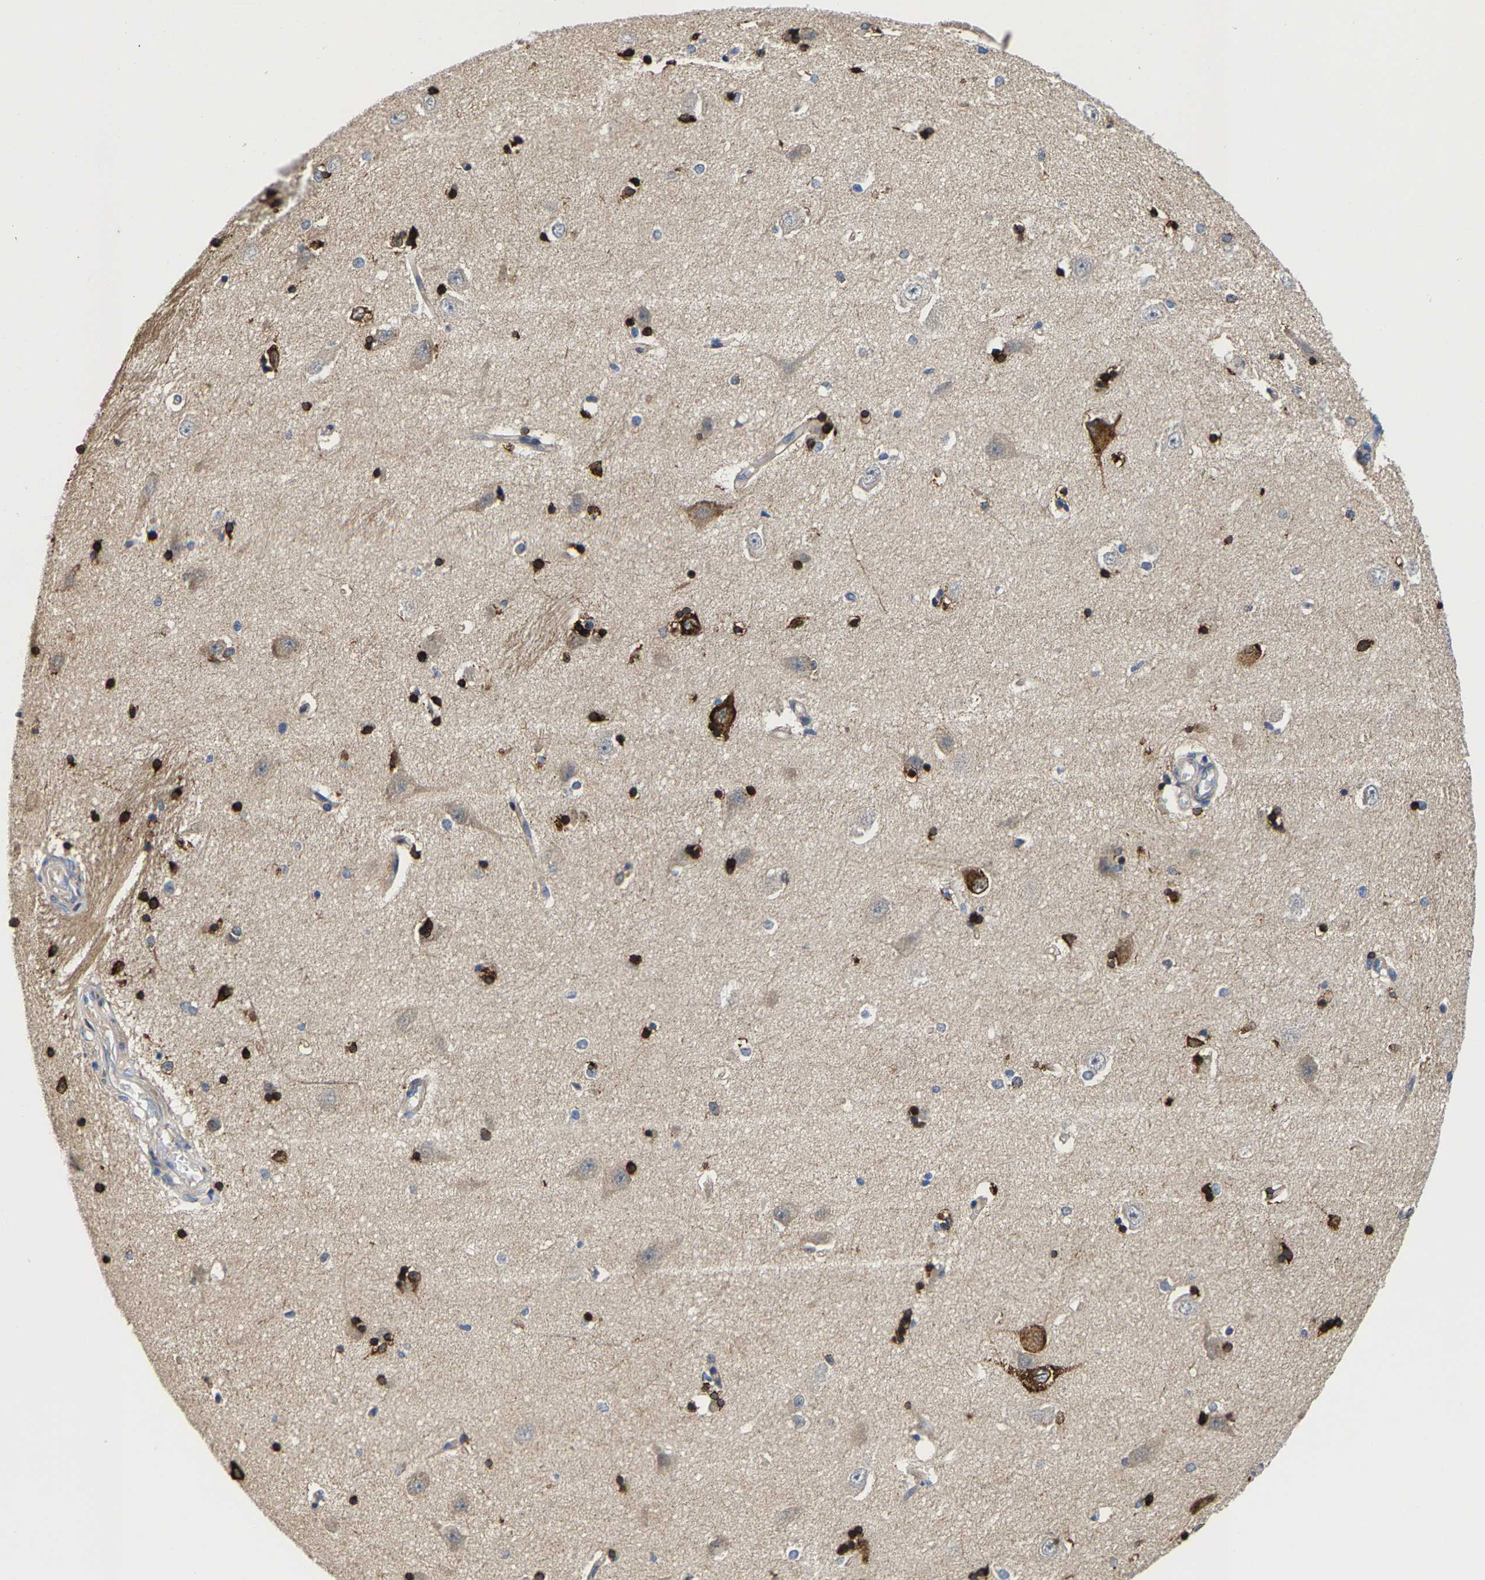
{"staining": {"intensity": "strong", "quantity": "<25%", "location": "cytoplasmic/membranous"}, "tissue": "hippocampus", "cell_type": "Glial cells", "image_type": "normal", "snomed": [{"axis": "morphology", "description": "Normal tissue, NOS"}, {"axis": "topography", "description": "Hippocampus"}], "caption": "A micrograph of human hippocampus stained for a protein demonstrates strong cytoplasmic/membranous brown staining in glial cells.", "gene": "DSCAM", "patient": {"sex": "male", "age": 45}}